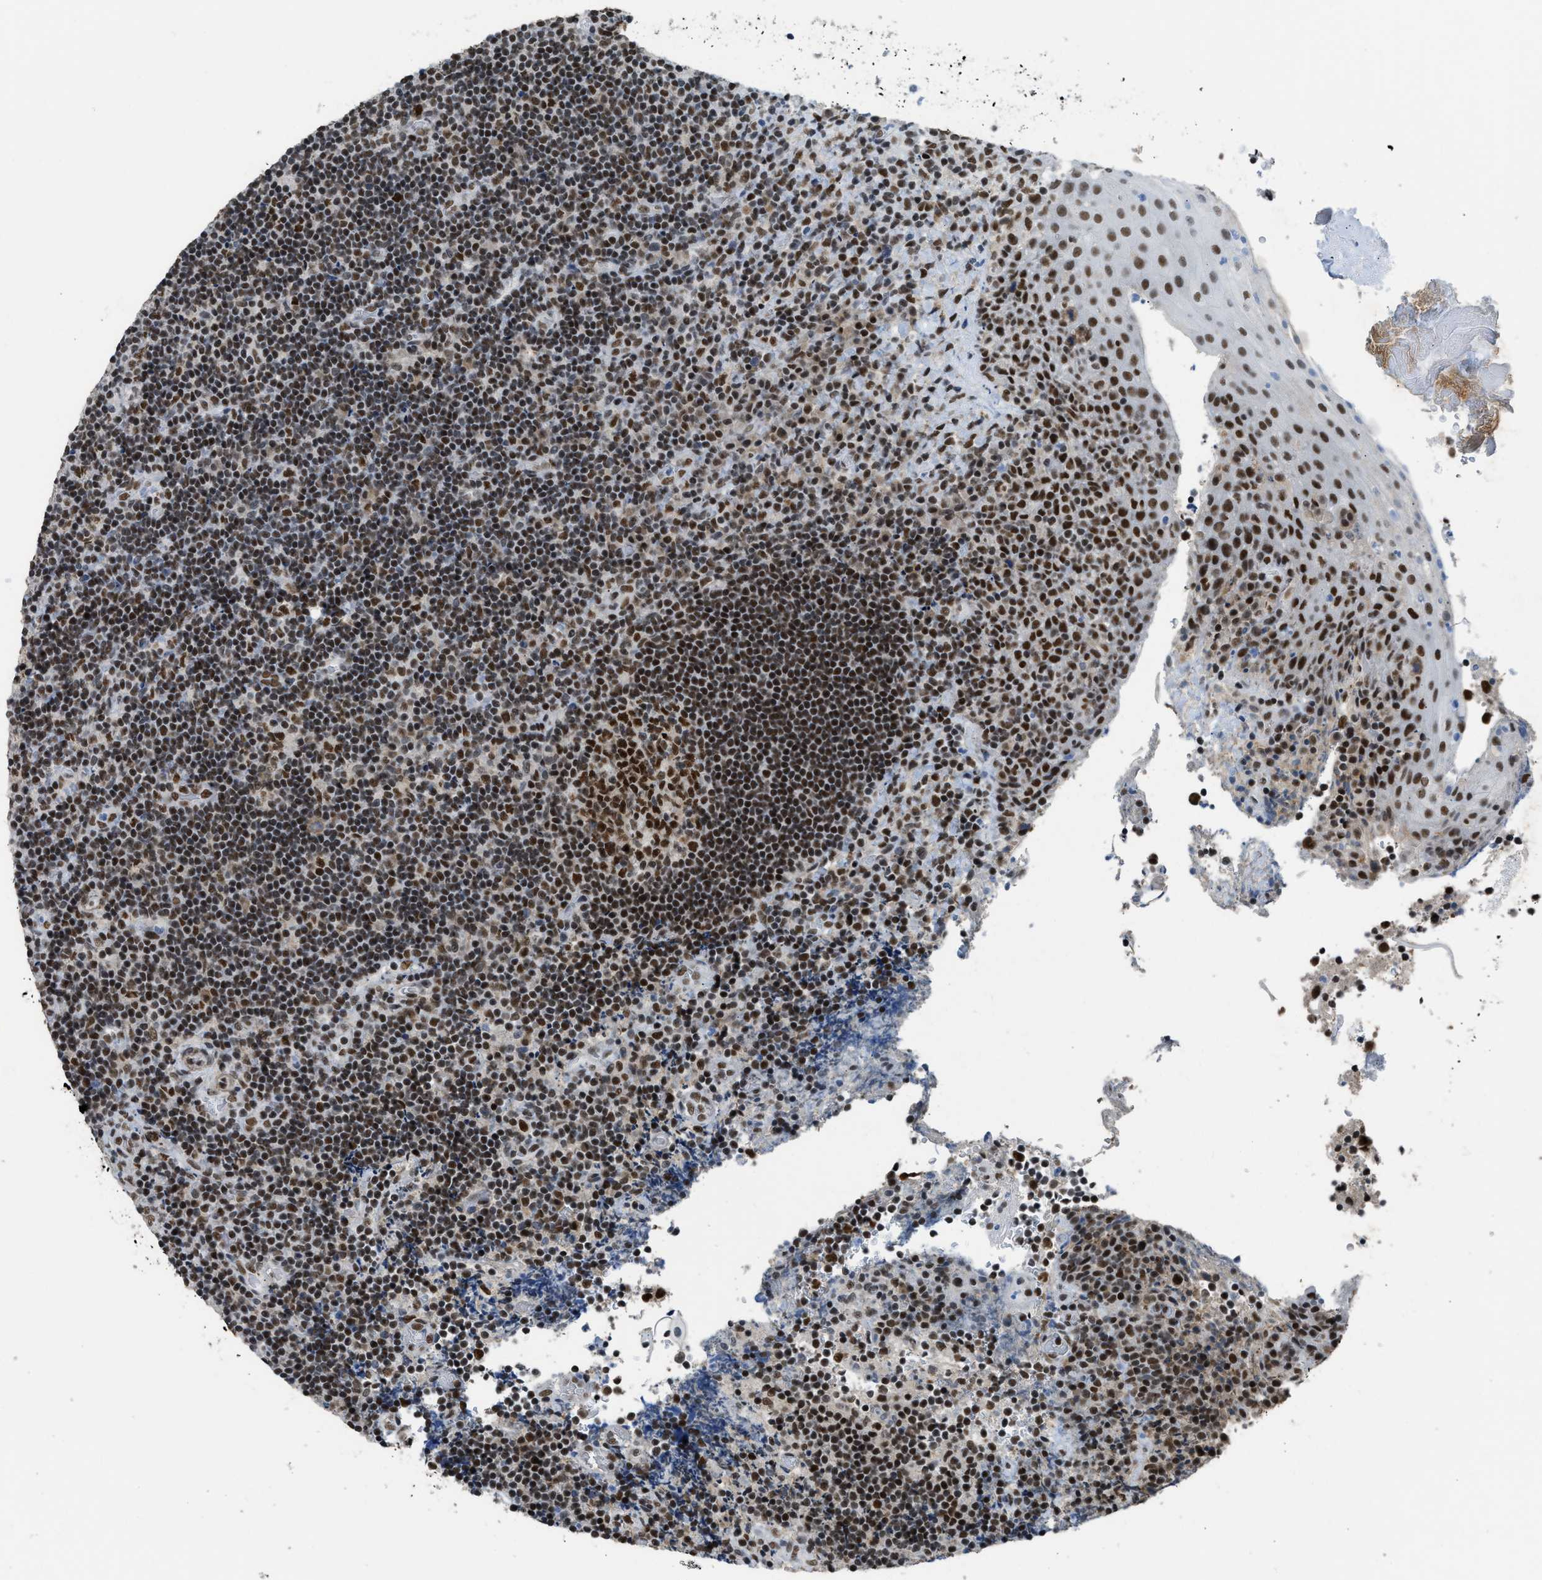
{"staining": {"intensity": "strong", "quantity": ">75%", "location": "nuclear"}, "tissue": "lymphoma", "cell_type": "Tumor cells", "image_type": "cancer", "snomed": [{"axis": "morphology", "description": "Malignant lymphoma, non-Hodgkin's type, High grade"}, {"axis": "topography", "description": "Tonsil"}], "caption": "Protein staining shows strong nuclear positivity in about >75% of tumor cells in malignant lymphoma, non-Hodgkin's type (high-grade).", "gene": "SCAF4", "patient": {"sex": "female", "age": 36}}